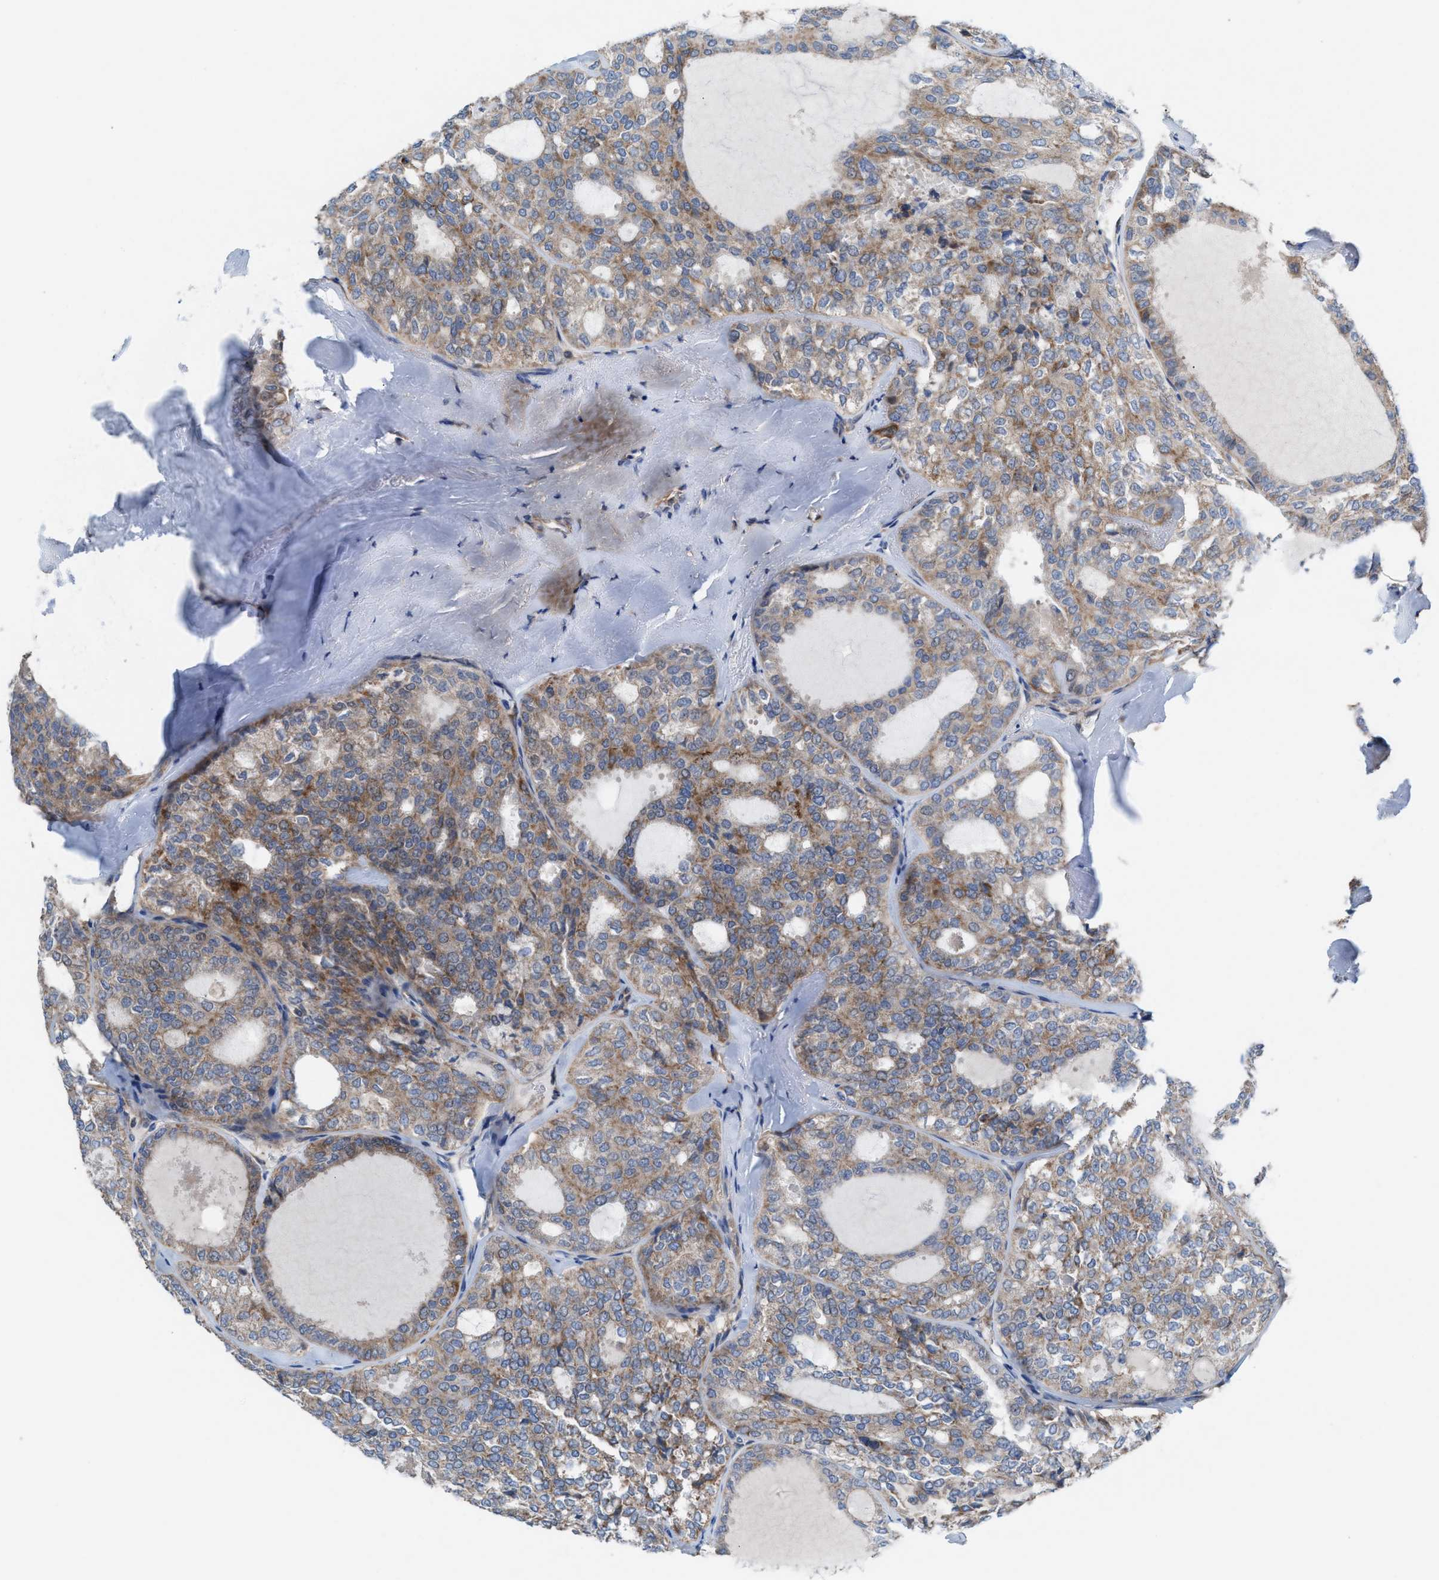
{"staining": {"intensity": "moderate", "quantity": "25%-75%", "location": "cytoplasmic/membranous"}, "tissue": "thyroid cancer", "cell_type": "Tumor cells", "image_type": "cancer", "snomed": [{"axis": "morphology", "description": "Follicular adenoma carcinoma, NOS"}, {"axis": "topography", "description": "Thyroid gland"}], "caption": "A brown stain highlights moderate cytoplasmic/membranous positivity of a protein in human thyroid cancer tumor cells. The protein is stained brown, and the nuclei are stained in blue (DAB IHC with brightfield microscopy, high magnification).", "gene": "MRM1", "patient": {"sex": "male", "age": 75}}